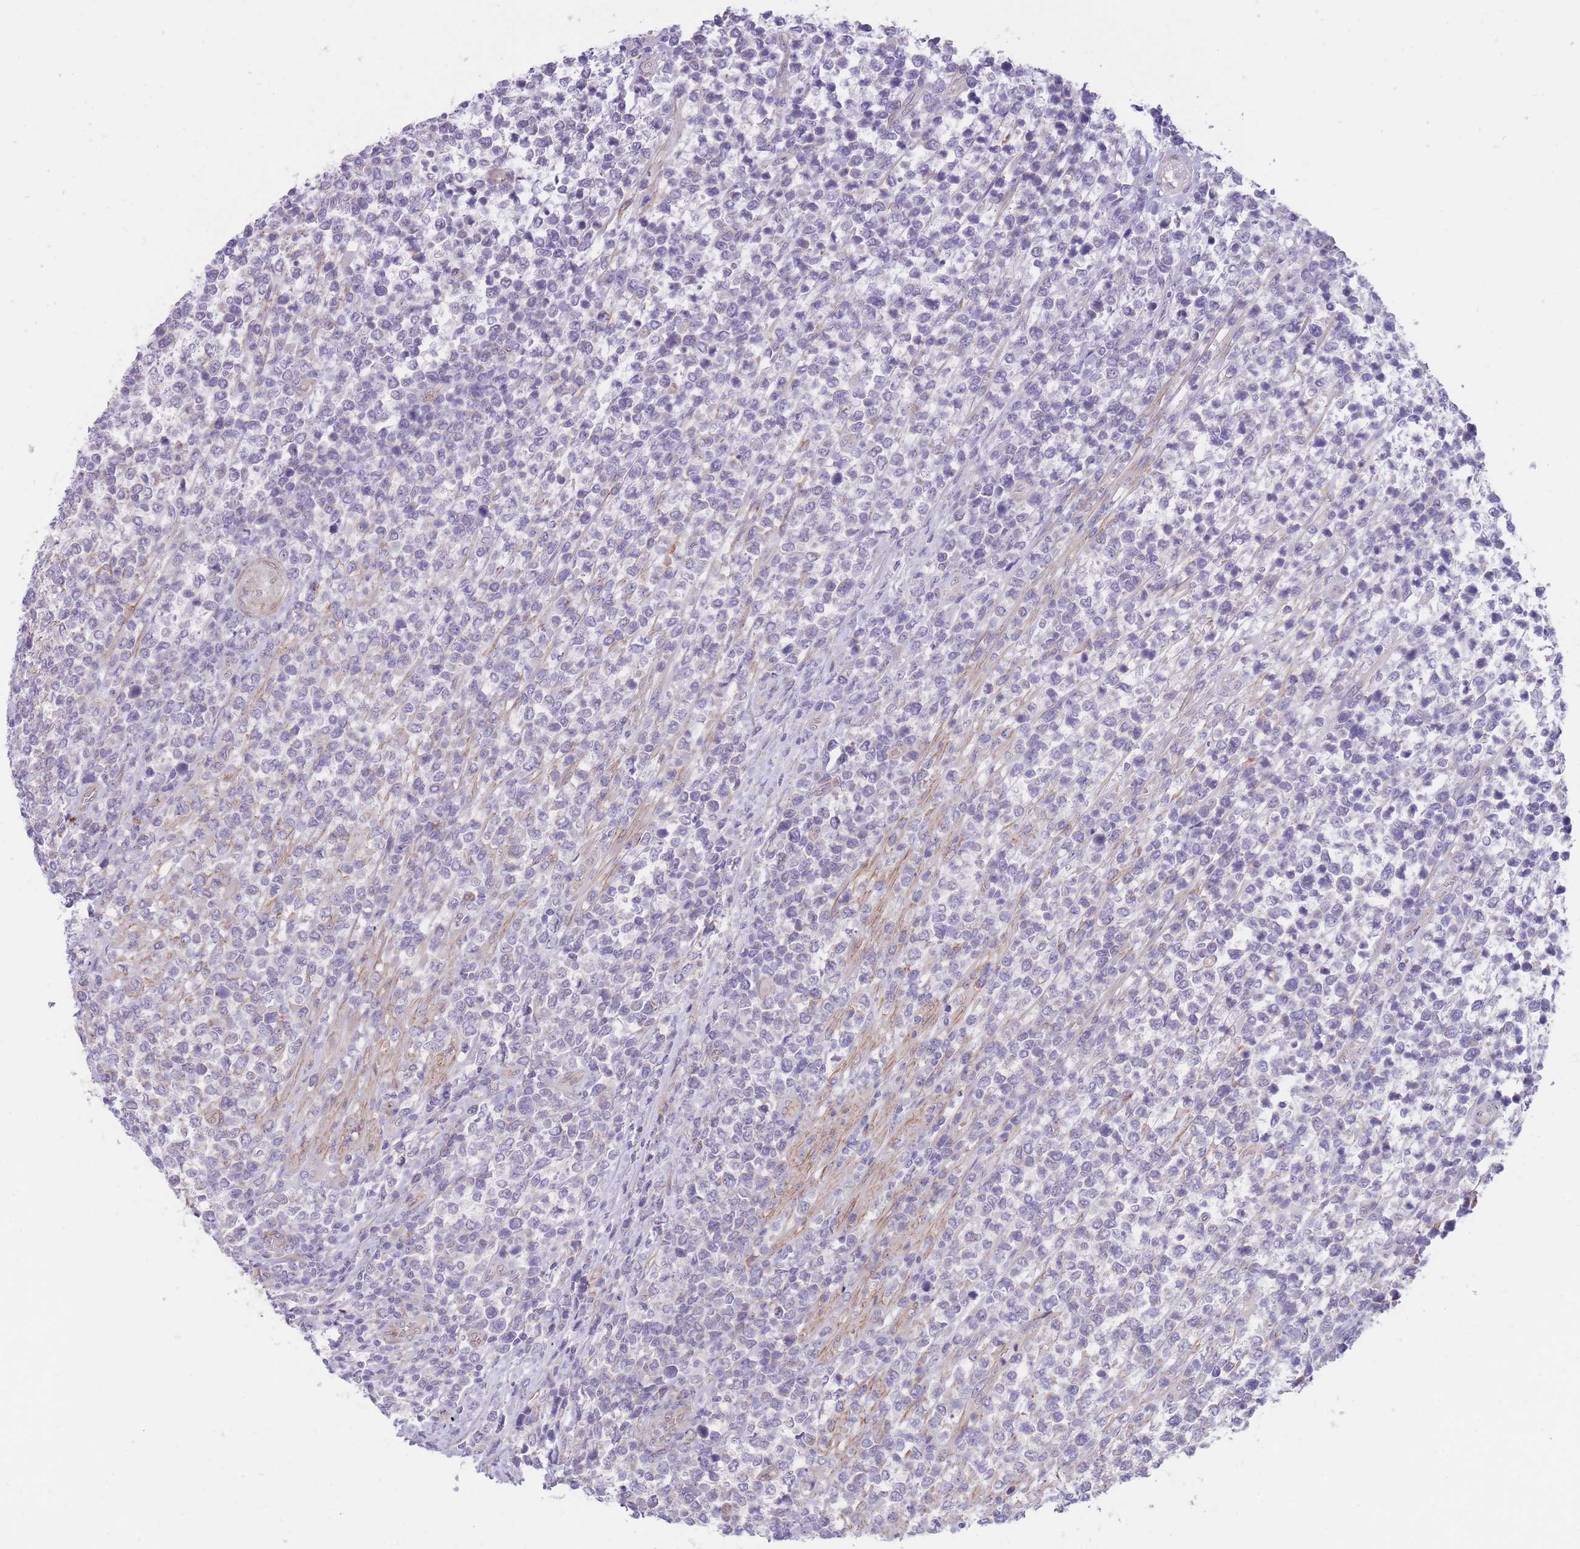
{"staining": {"intensity": "negative", "quantity": "none", "location": "none"}, "tissue": "lymphoma", "cell_type": "Tumor cells", "image_type": "cancer", "snomed": [{"axis": "morphology", "description": "Malignant lymphoma, non-Hodgkin's type, High grade"}, {"axis": "topography", "description": "Soft tissue"}], "caption": "High power microscopy histopathology image of an immunohistochemistry histopathology image of lymphoma, revealing no significant positivity in tumor cells.", "gene": "QTRT1", "patient": {"sex": "female", "age": 56}}